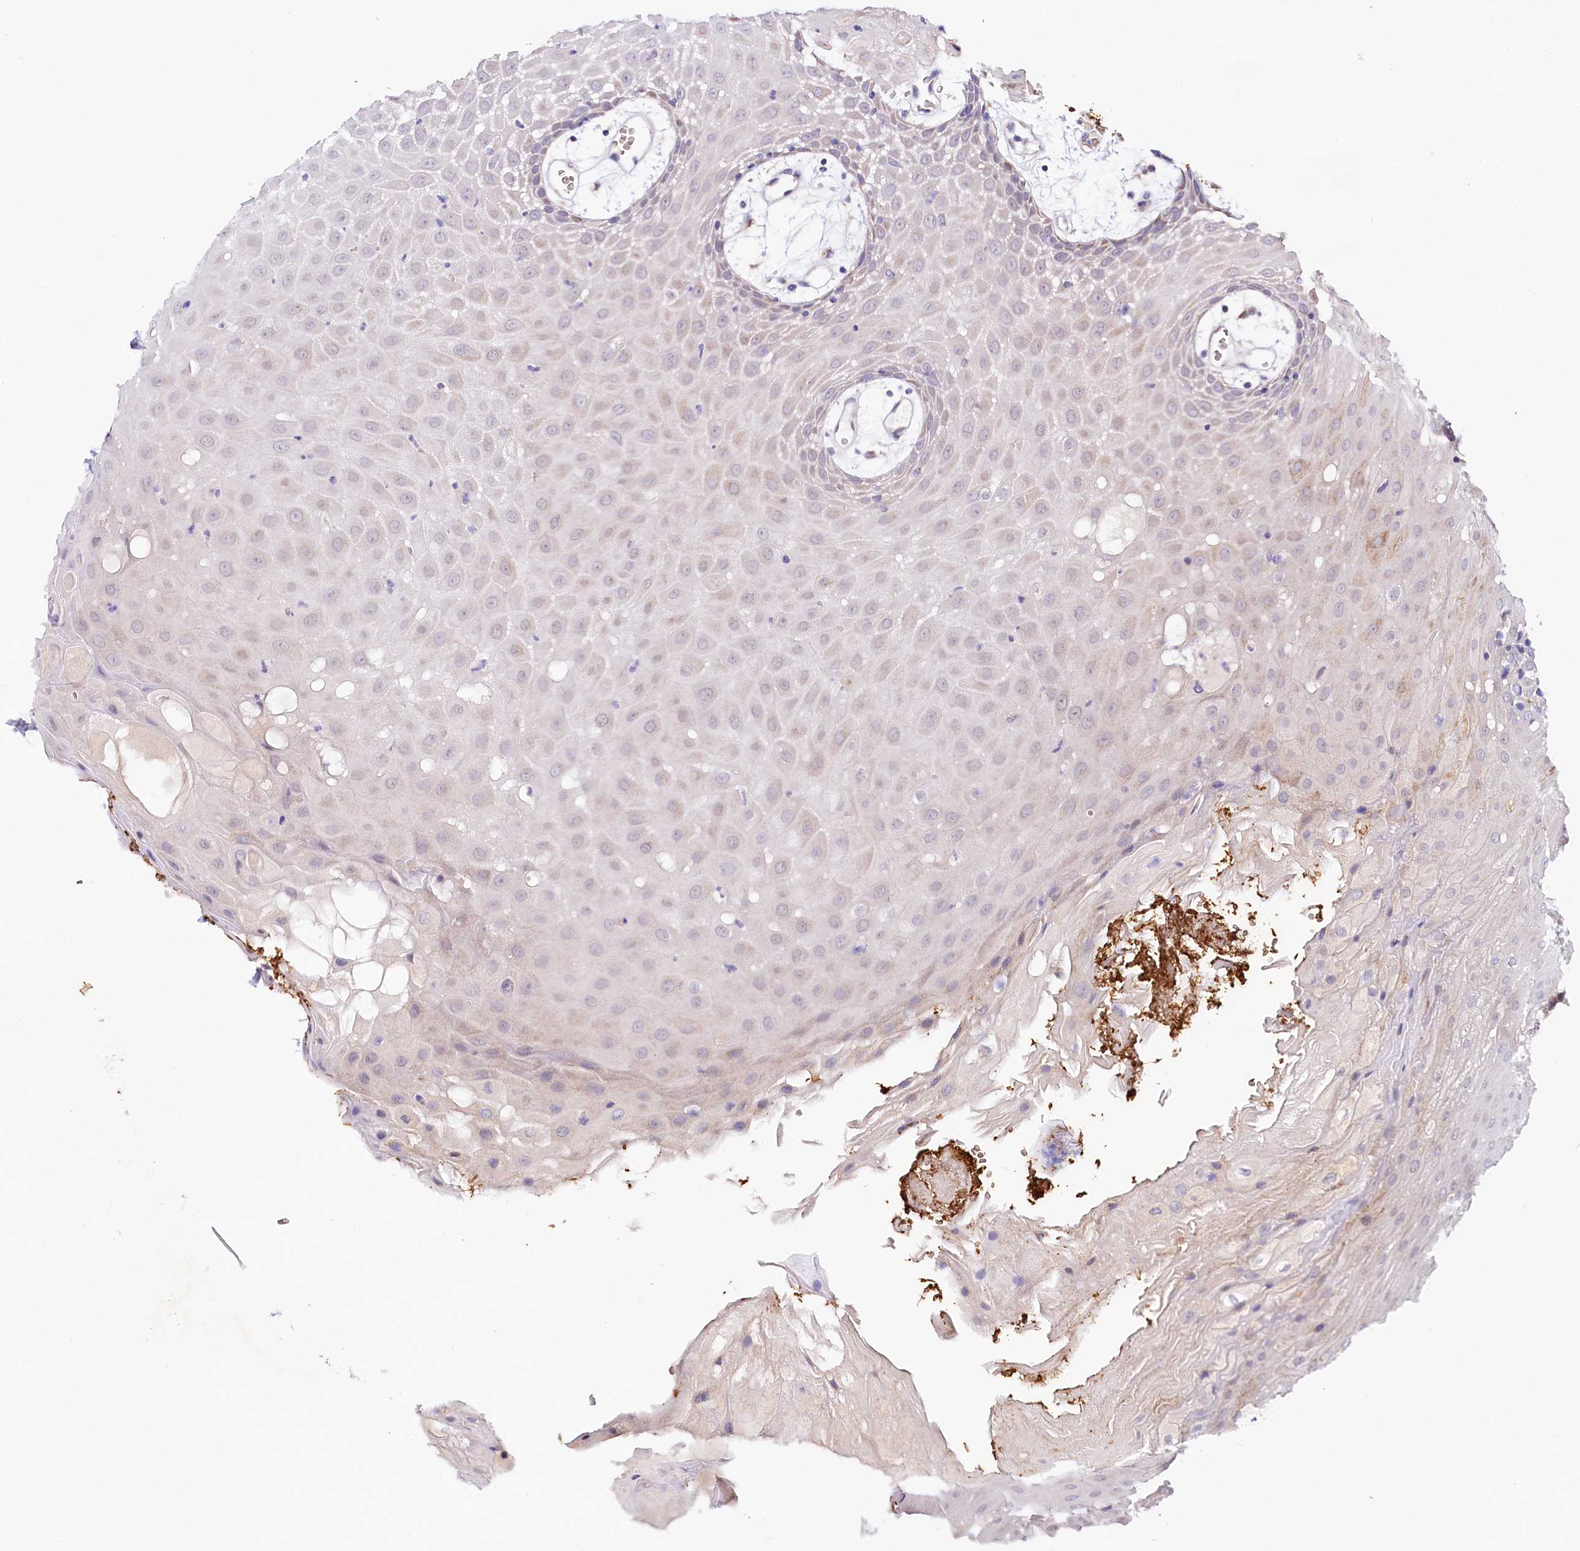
{"staining": {"intensity": "weak", "quantity": "25%-75%", "location": "cytoplasmic/membranous"}, "tissue": "oral mucosa", "cell_type": "Squamous epithelial cells", "image_type": "normal", "snomed": [{"axis": "morphology", "description": "Normal tissue, NOS"}, {"axis": "topography", "description": "Skeletal muscle"}, {"axis": "topography", "description": "Oral tissue"}, {"axis": "topography", "description": "Salivary gland"}, {"axis": "topography", "description": "Peripheral nerve tissue"}], "caption": "Immunohistochemistry (IHC) (DAB) staining of benign oral mucosa reveals weak cytoplasmic/membranous protein staining in approximately 25%-75% of squamous epithelial cells.", "gene": "CEP295", "patient": {"sex": "male", "age": 54}}